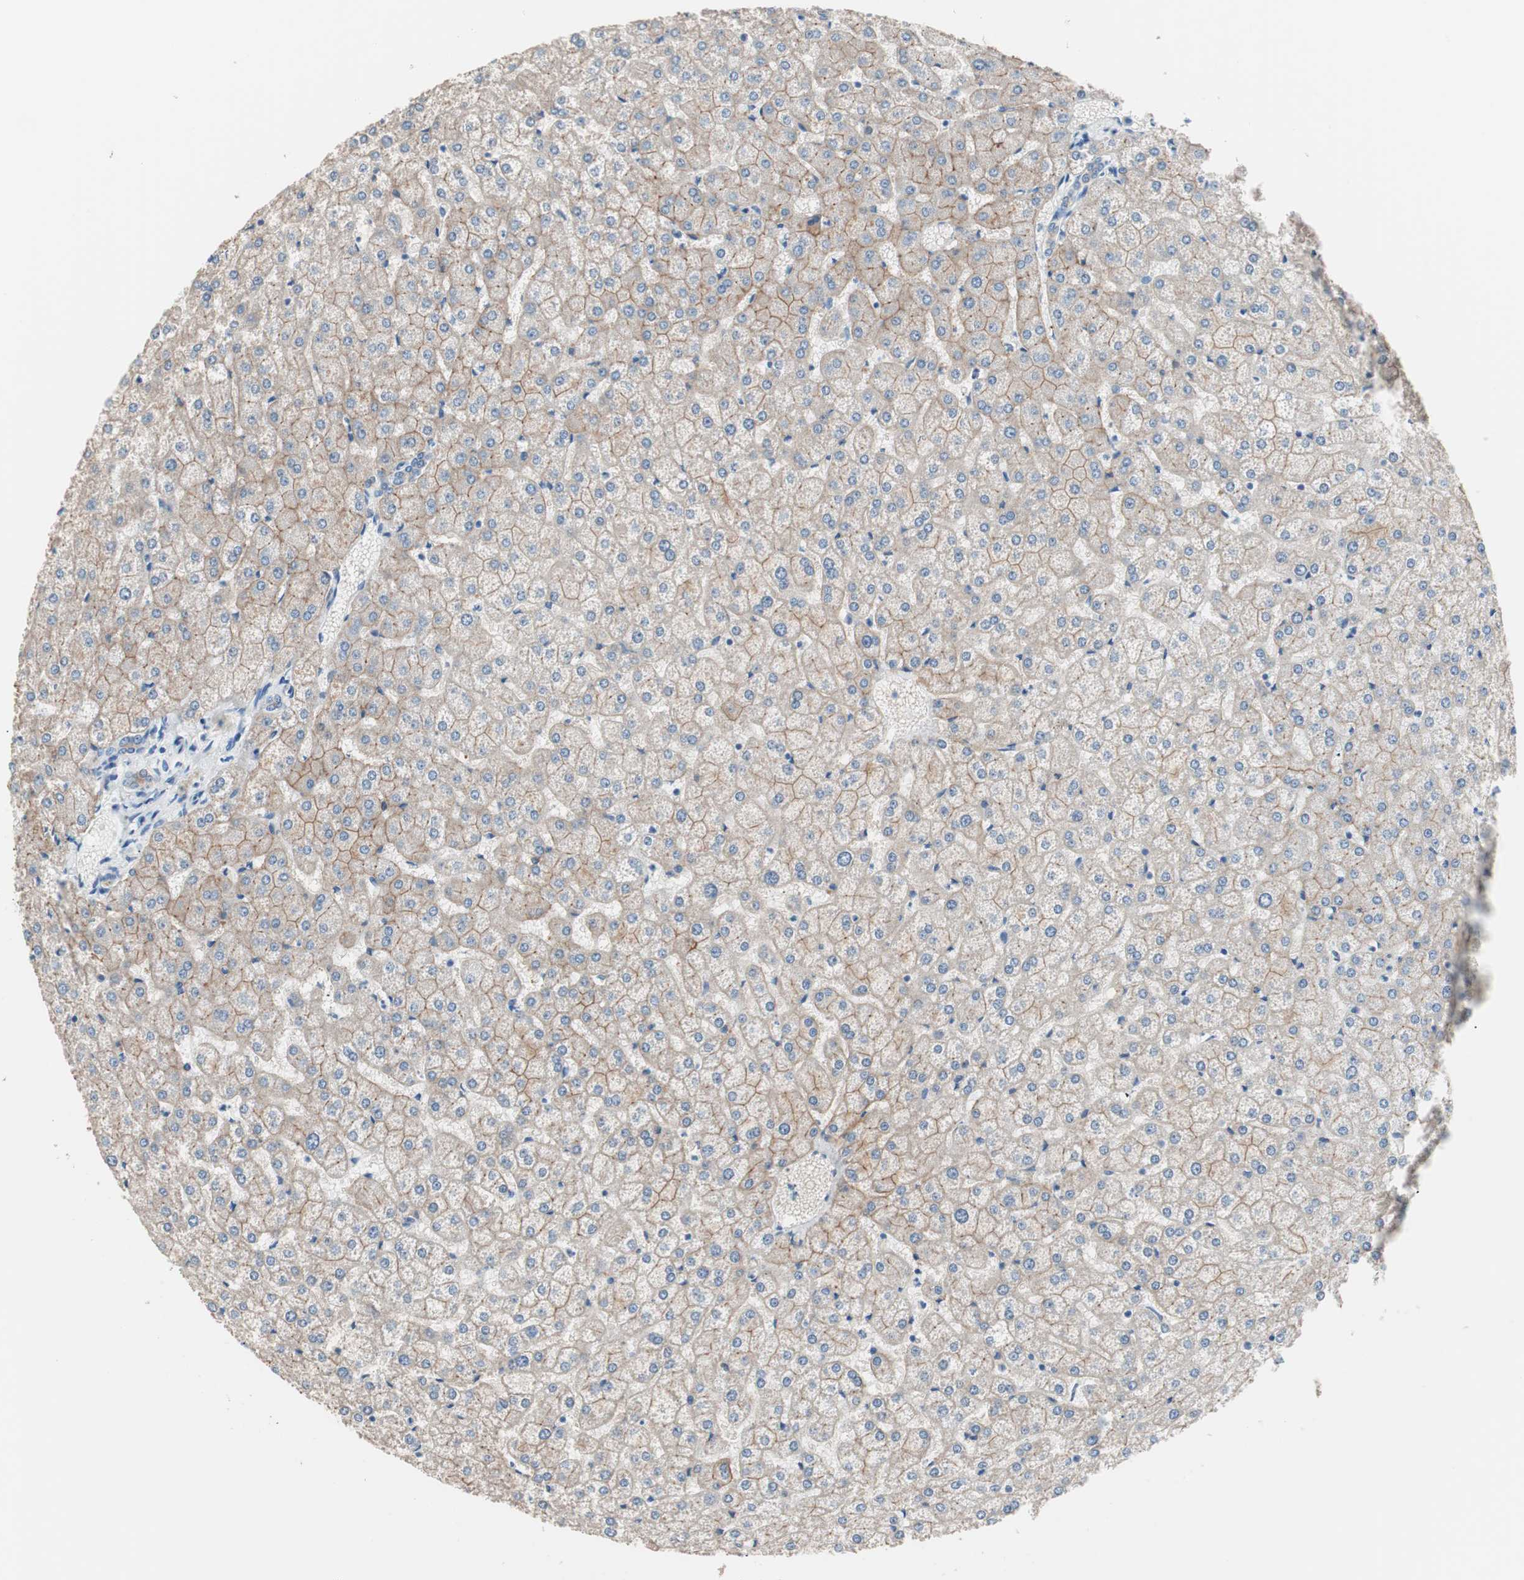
{"staining": {"intensity": "moderate", "quantity": "<25%", "location": "cytoplasmic/membranous"}, "tissue": "liver", "cell_type": "Cholangiocytes", "image_type": "normal", "snomed": [{"axis": "morphology", "description": "Normal tissue, NOS"}, {"axis": "topography", "description": "Liver"}], "caption": "DAB immunohistochemical staining of normal liver demonstrates moderate cytoplasmic/membranous protein expression in approximately <25% of cholangiocytes. The protein of interest is stained brown, and the nuclei are stained in blue (DAB (3,3'-diaminobenzidine) IHC with brightfield microscopy, high magnification).", "gene": "VIL1", "patient": {"sex": "female", "age": 32}}